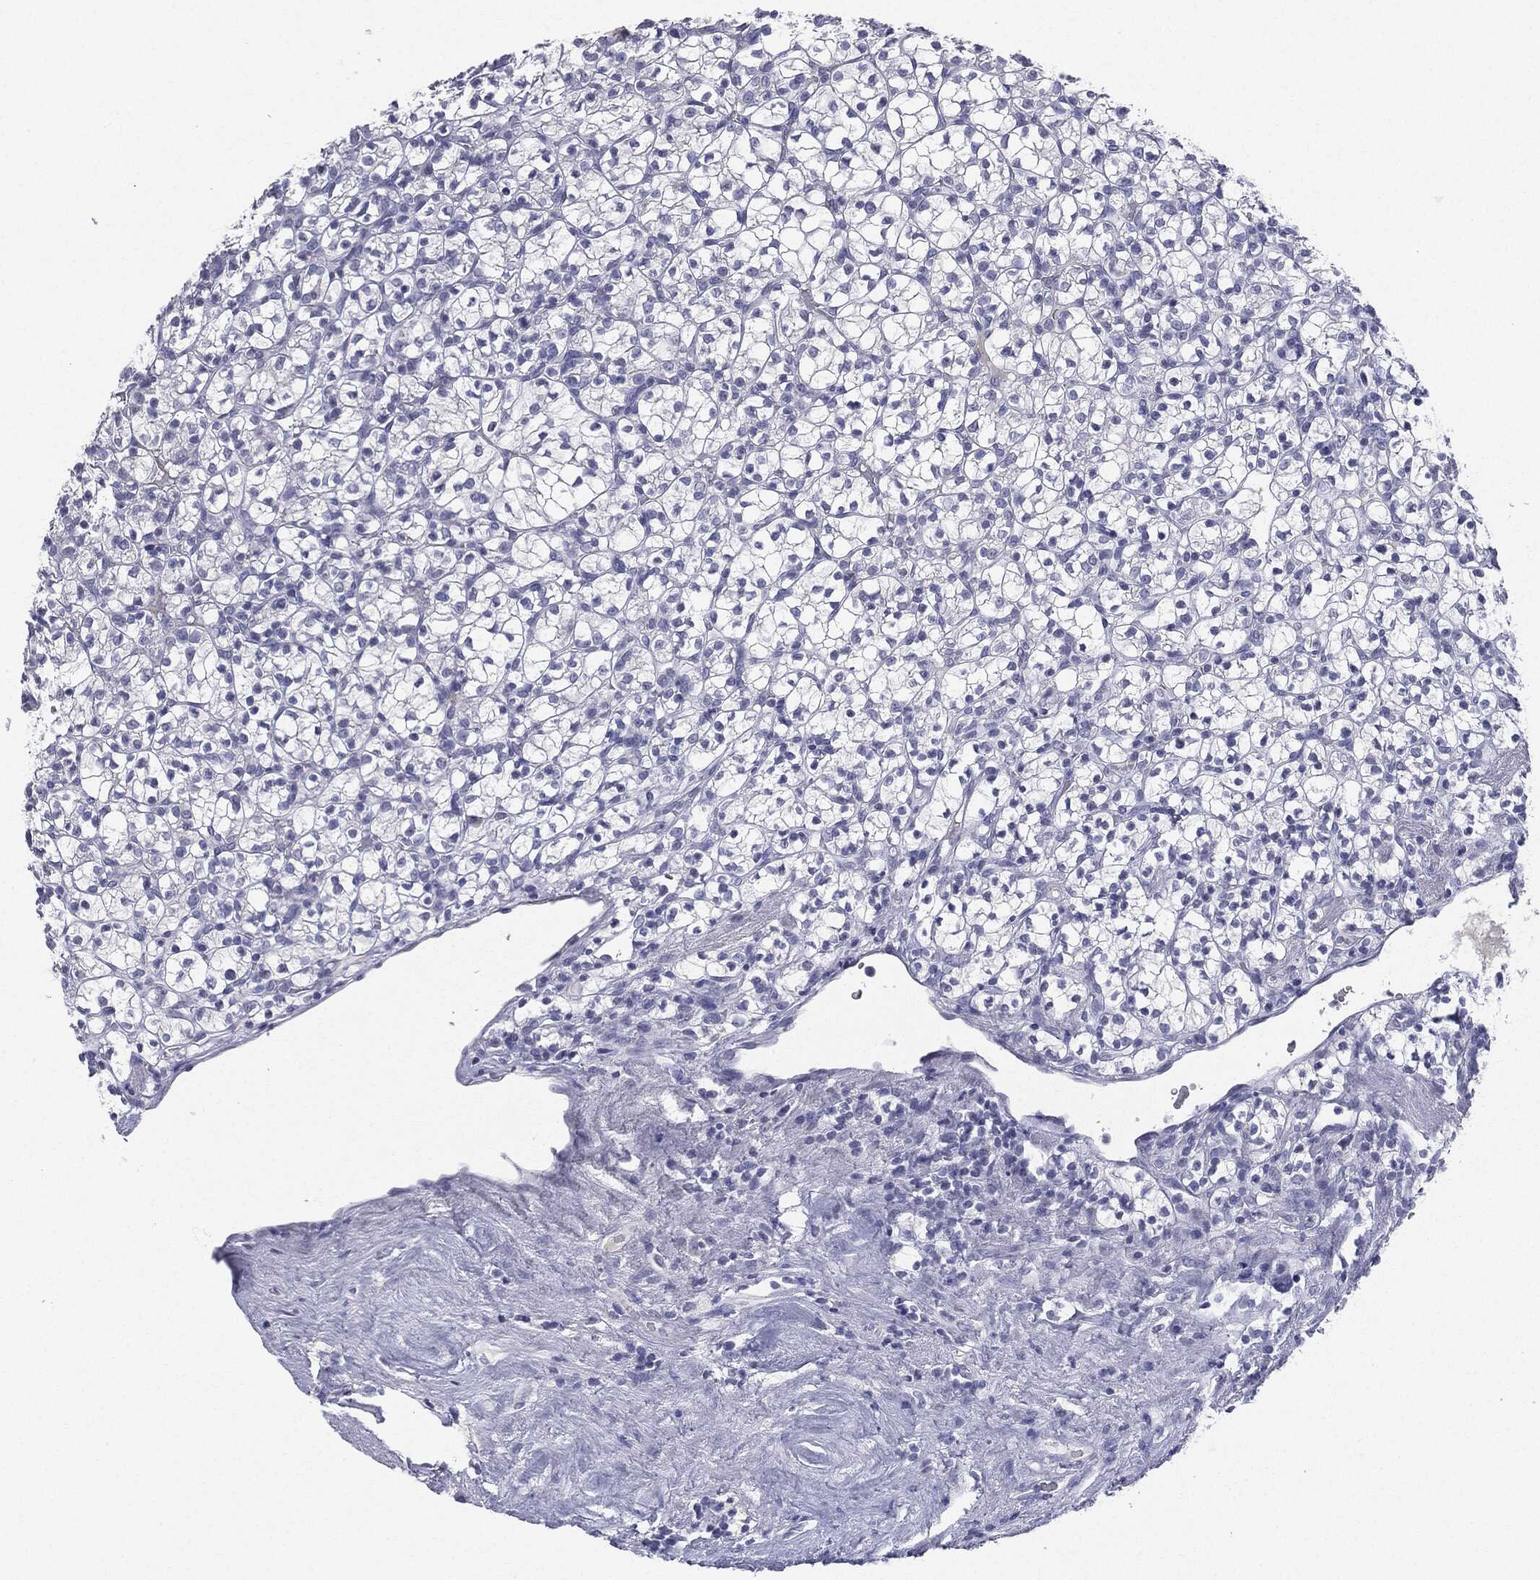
{"staining": {"intensity": "negative", "quantity": "none", "location": "none"}, "tissue": "renal cancer", "cell_type": "Tumor cells", "image_type": "cancer", "snomed": [{"axis": "morphology", "description": "Adenocarcinoma, NOS"}, {"axis": "topography", "description": "Kidney"}], "caption": "Human renal cancer (adenocarcinoma) stained for a protein using immunohistochemistry (IHC) displays no positivity in tumor cells.", "gene": "SERPINB4", "patient": {"sex": "female", "age": 89}}